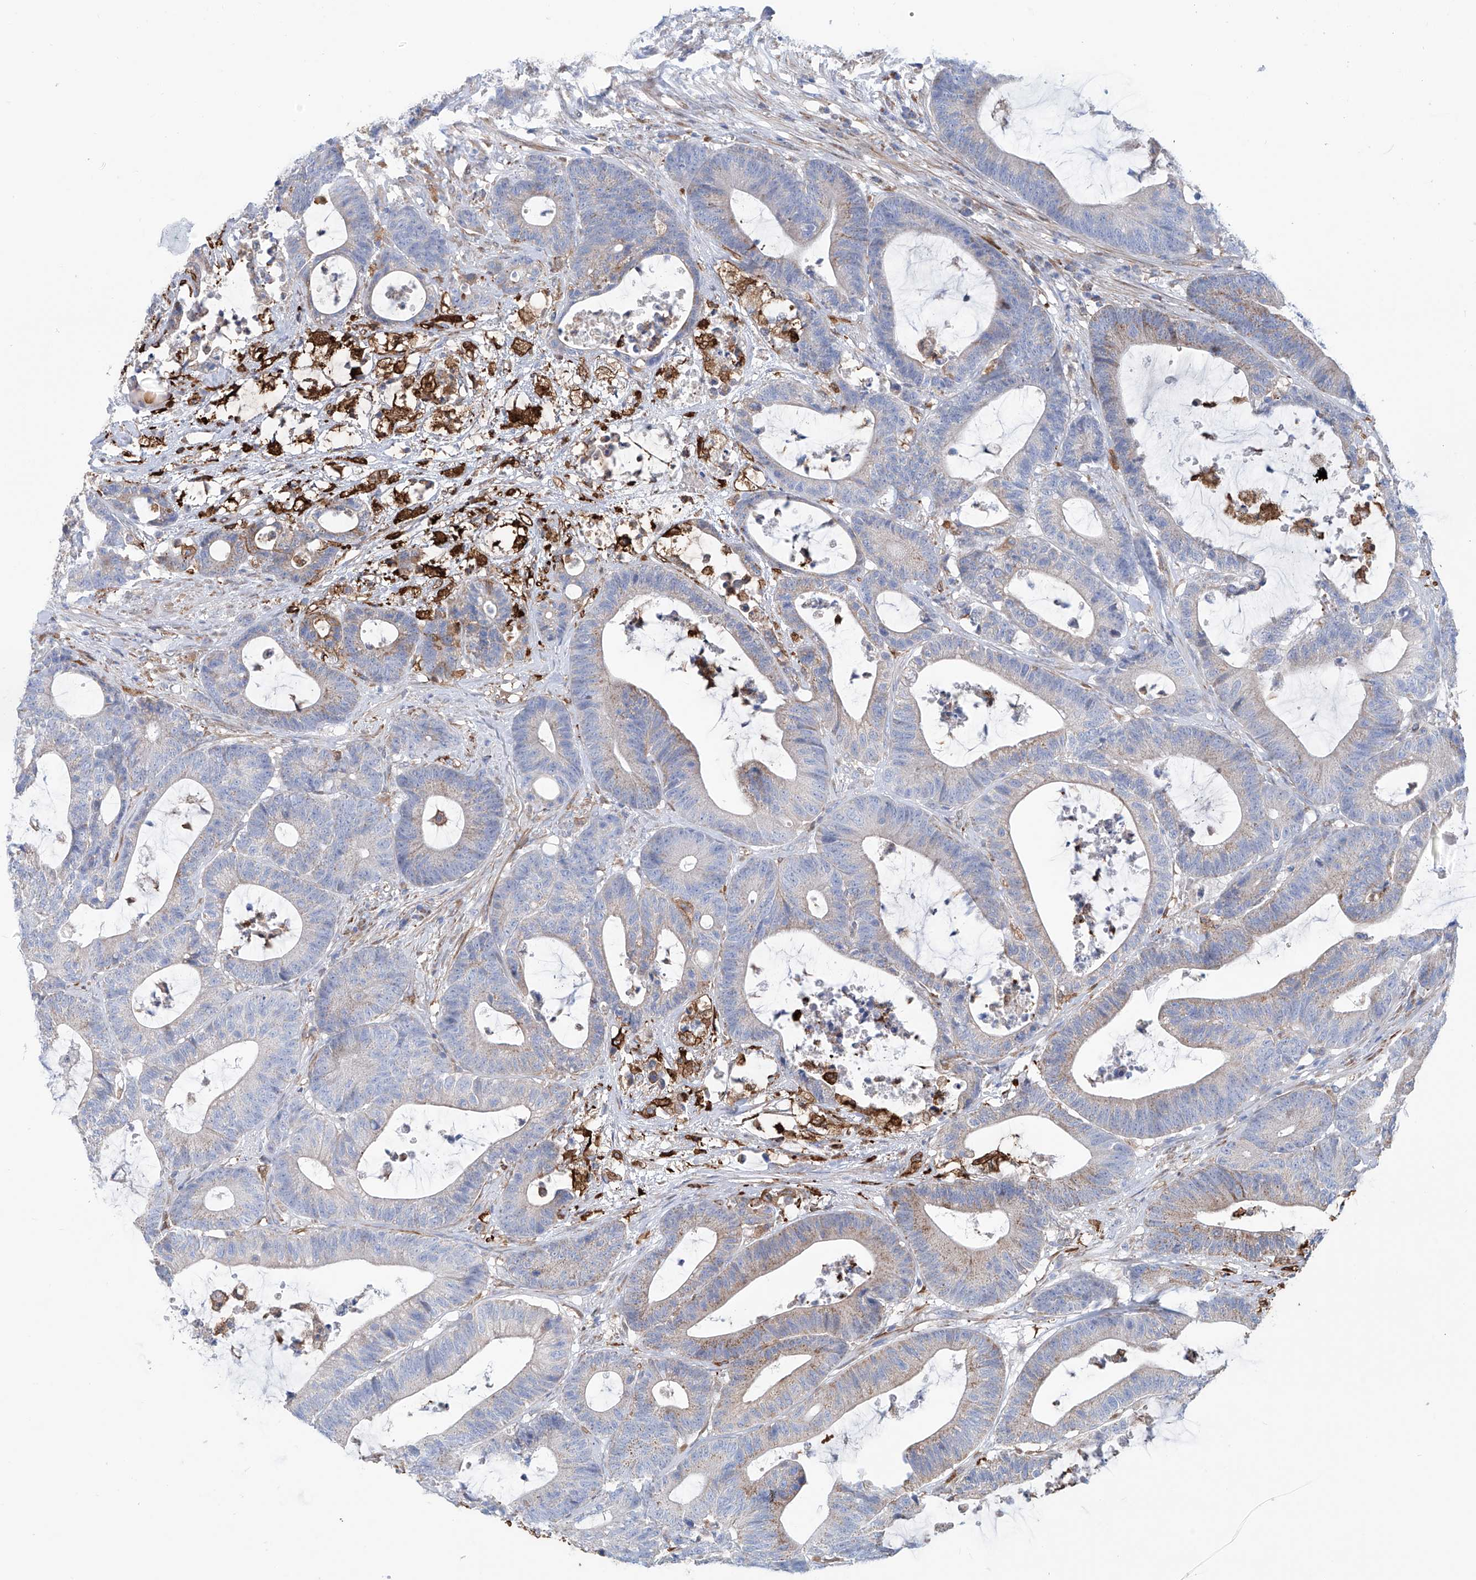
{"staining": {"intensity": "weak", "quantity": "<25%", "location": "cytoplasmic/membranous"}, "tissue": "colorectal cancer", "cell_type": "Tumor cells", "image_type": "cancer", "snomed": [{"axis": "morphology", "description": "Adenocarcinoma, NOS"}, {"axis": "topography", "description": "Colon"}], "caption": "Immunohistochemical staining of adenocarcinoma (colorectal) exhibits no significant expression in tumor cells. (DAB immunohistochemistry (IHC) visualized using brightfield microscopy, high magnification).", "gene": "ALDH6A1", "patient": {"sex": "female", "age": 84}}